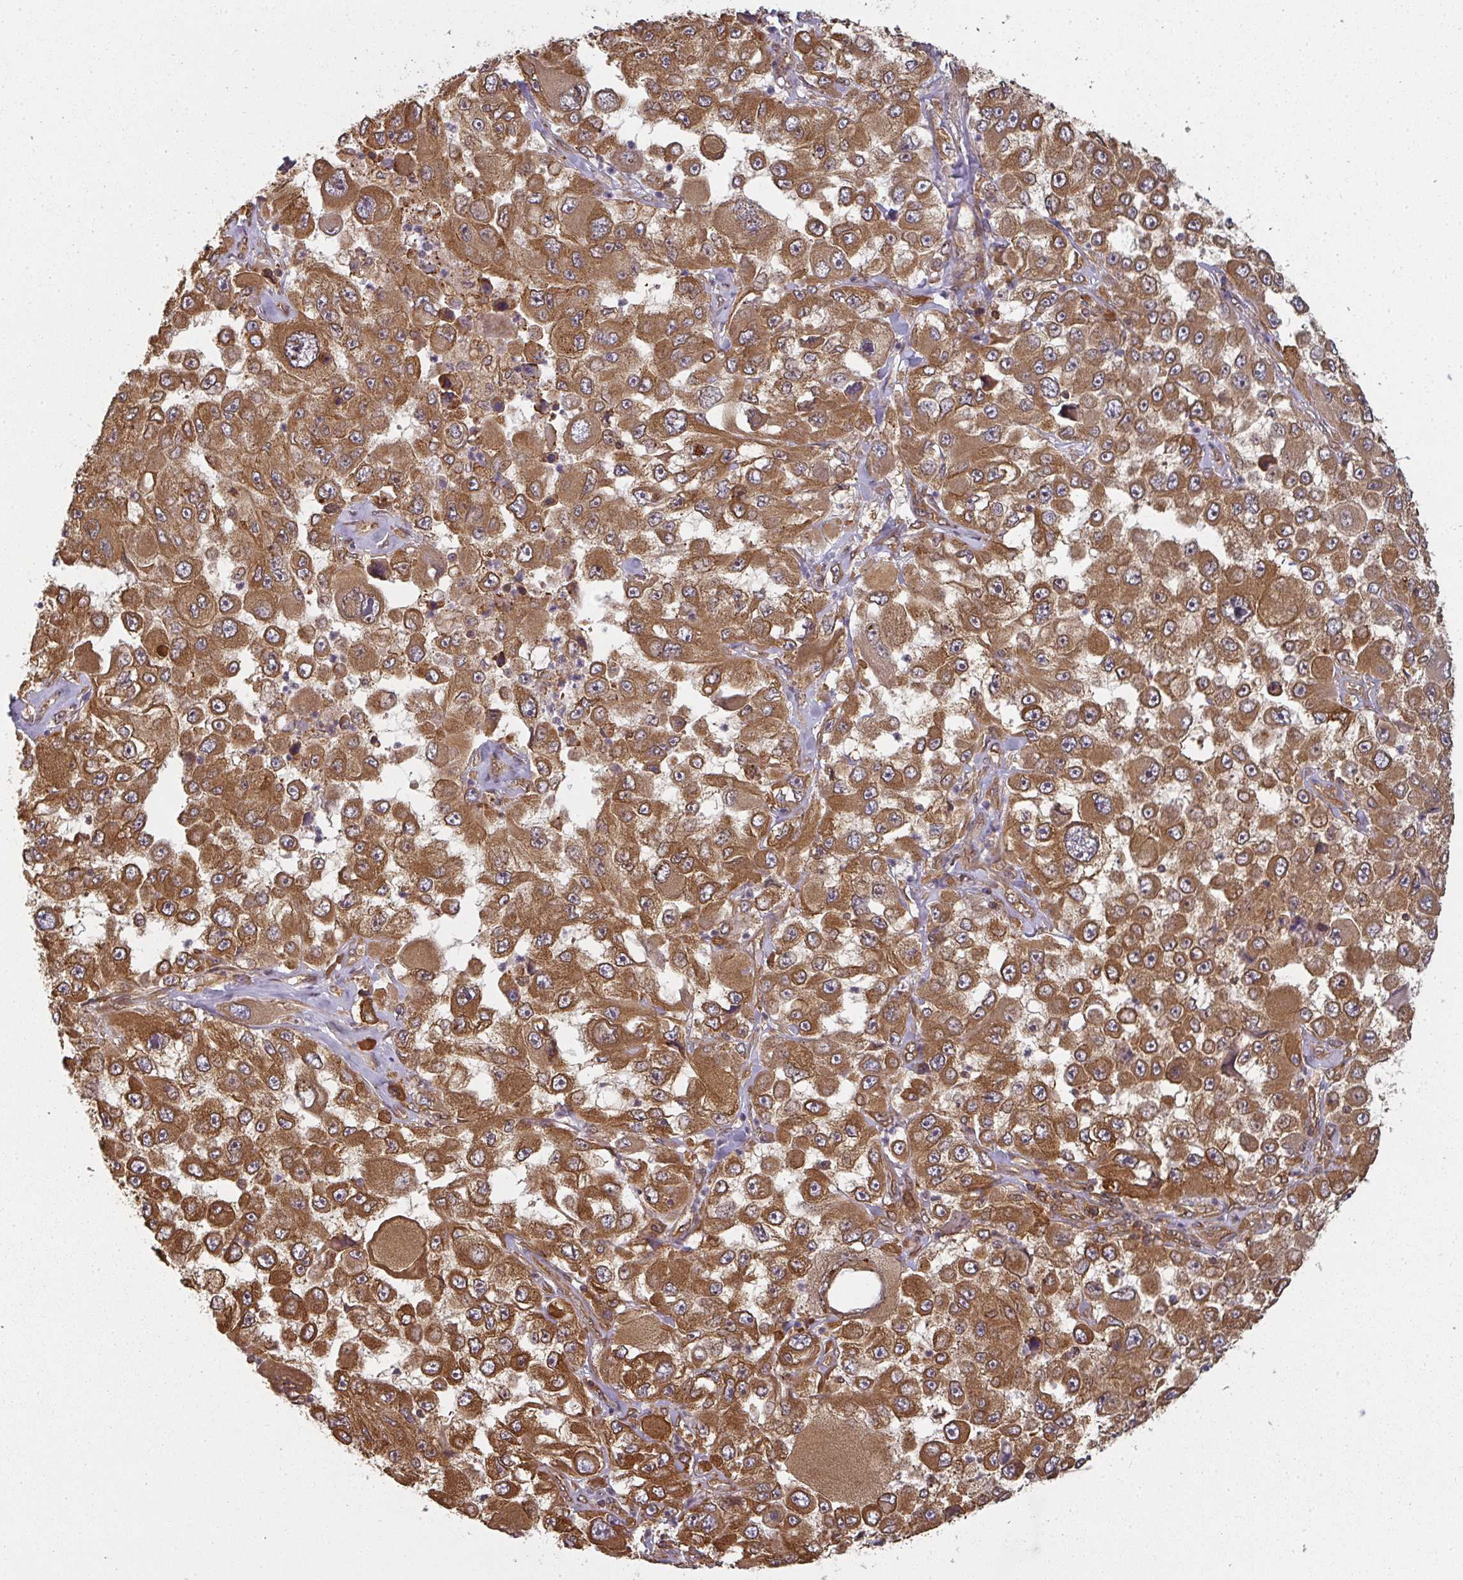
{"staining": {"intensity": "moderate", "quantity": ">75%", "location": "cytoplasmic/membranous"}, "tissue": "melanoma", "cell_type": "Tumor cells", "image_type": "cancer", "snomed": [{"axis": "morphology", "description": "Malignant melanoma, Metastatic site"}, {"axis": "topography", "description": "Lymph node"}], "caption": "This micrograph displays IHC staining of human melanoma, with medium moderate cytoplasmic/membranous positivity in about >75% of tumor cells.", "gene": "PPP6R3", "patient": {"sex": "male", "age": 62}}